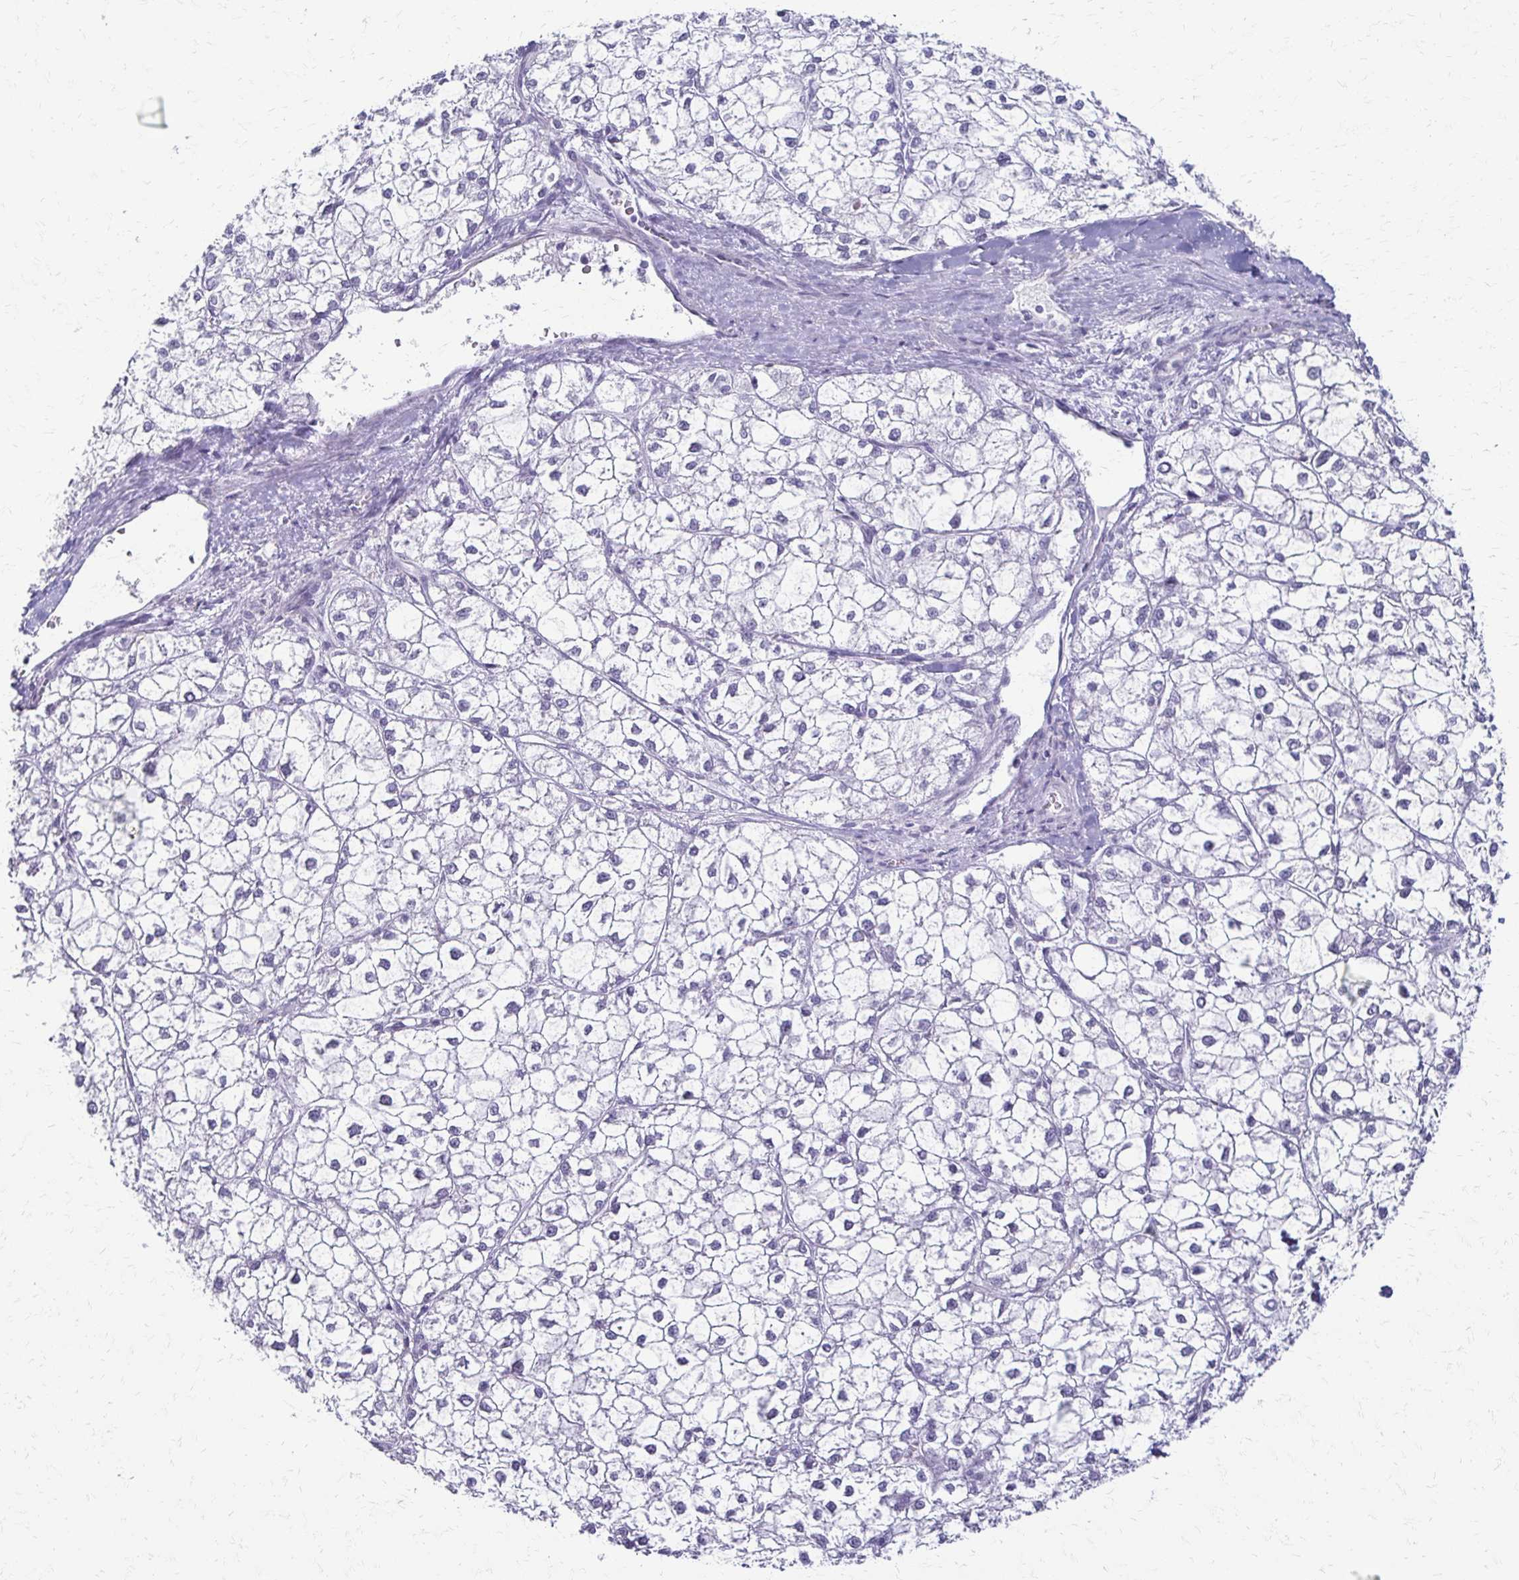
{"staining": {"intensity": "negative", "quantity": "none", "location": "none"}, "tissue": "liver cancer", "cell_type": "Tumor cells", "image_type": "cancer", "snomed": [{"axis": "morphology", "description": "Carcinoma, Hepatocellular, NOS"}, {"axis": "topography", "description": "Liver"}], "caption": "Immunohistochemistry (IHC) of hepatocellular carcinoma (liver) shows no staining in tumor cells. (Brightfield microscopy of DAB immunohistochemistry (IHC) at high magnification).", "gene": "FCGR2B", "patient": {"sex": "female", "age": 43}}